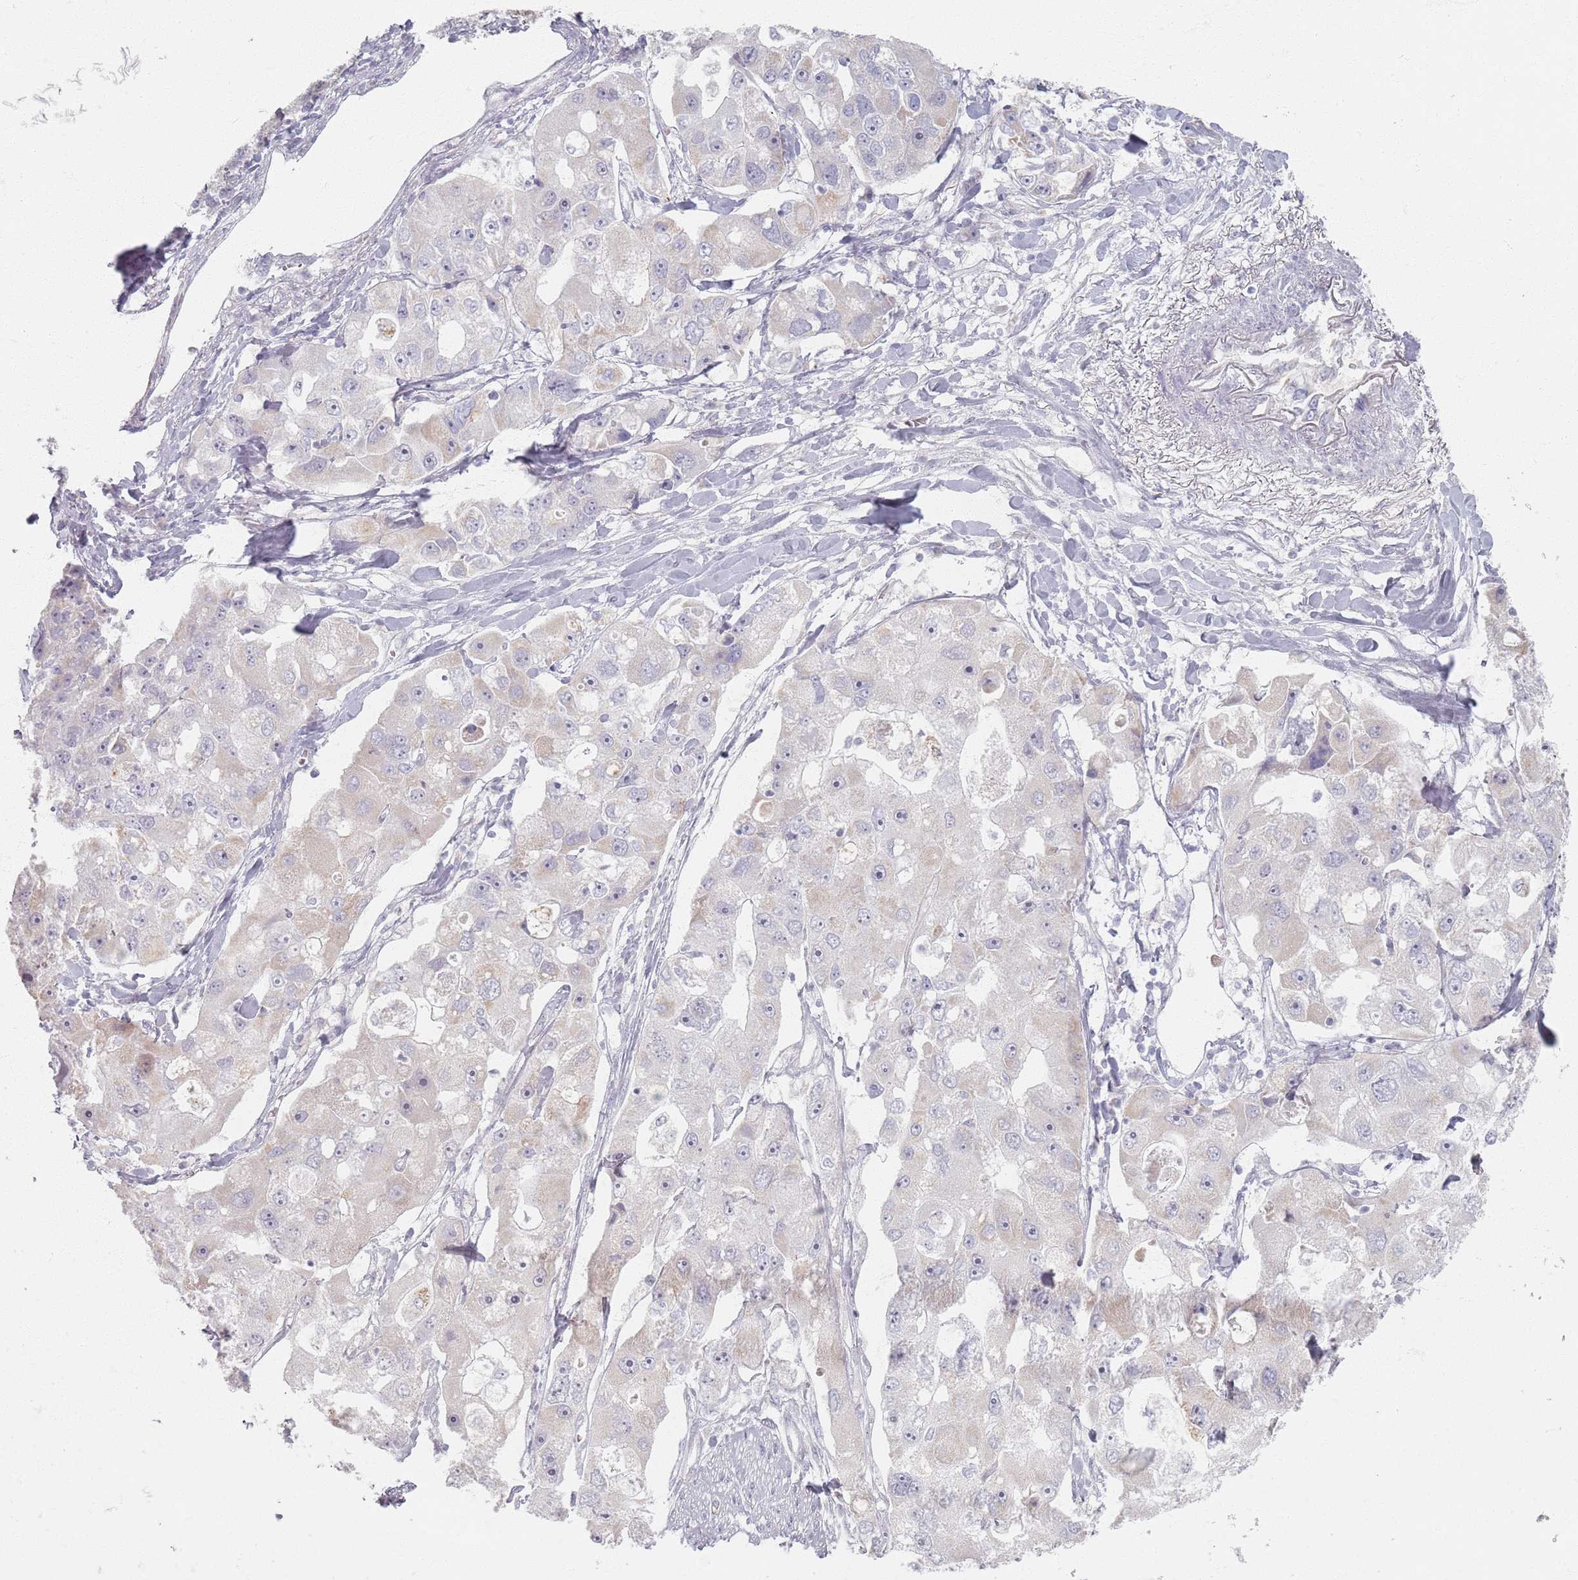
{"staining": {"intensity": "negative", "quantity": "none", "location": "none"}, "tissue": "lung cancer", "cell_type": "Tumor cells", "image_type": "cancer", "snomed": [{"axis": "morphology", "description": "Adenocarcinoma, NOS"}, {"axis": "topography", "description": "Lung"}], "caption": "This image is of adenocarcinoma (lung) stained with immunohistochemistry (IHC) to label a protein in brown with the nuclei are counter-stained blue. There is no expression in tumor cells.", "gene": "PKD2L2", "patient": {"sex": "female", "age": 54}}